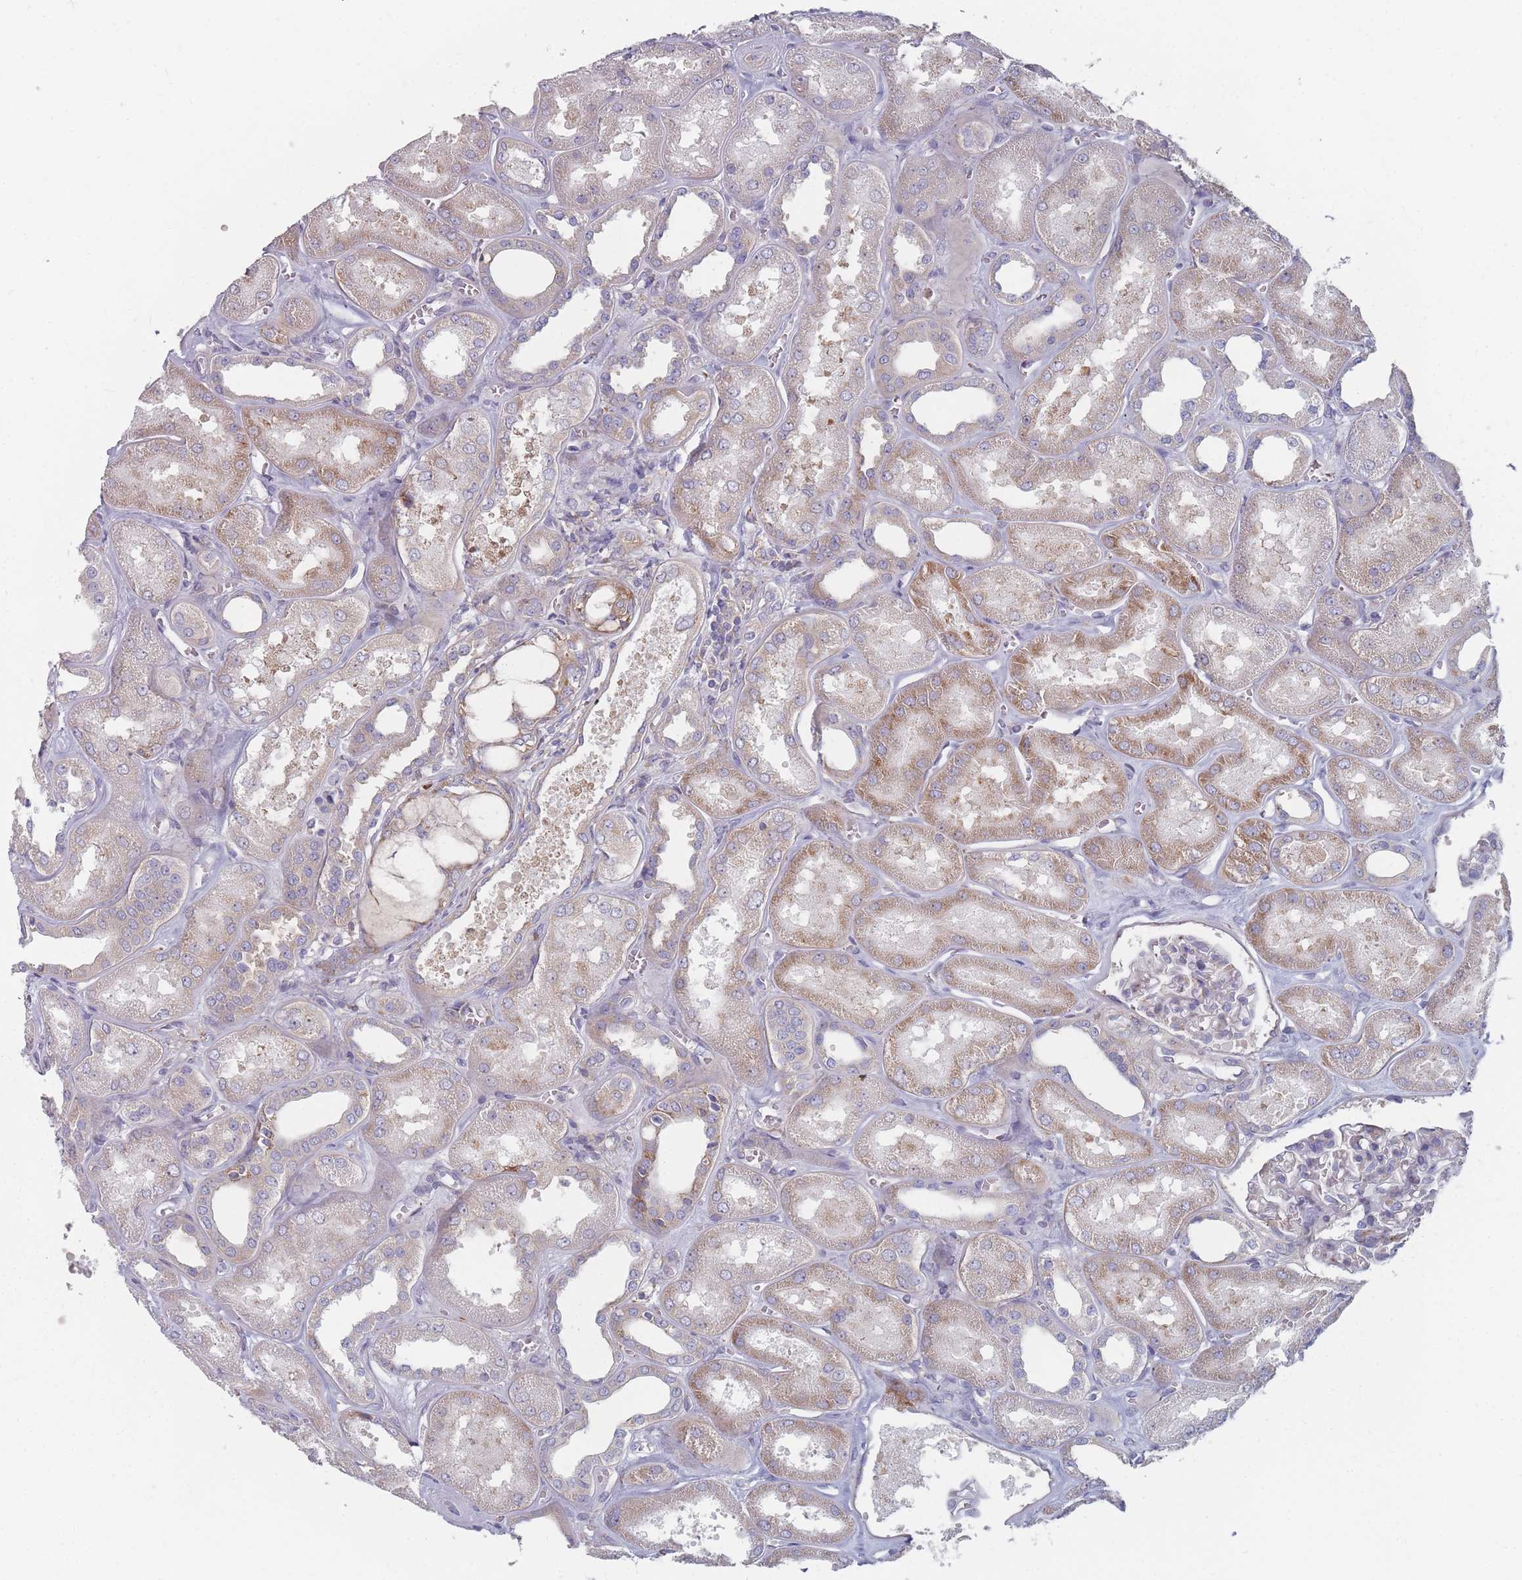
{"staining": {"intensity": "negative", "quantity": "none", "location": "none"}, "tissue": "kidney", "cell_type": "Cells in glomeruli", "image_type": "normal", "snomed": [{"axis": "morphology", "description": "Normal tissue, NOS"}, {"axis": "morphology", "description": "Adenocarcinoma, NOS"}, {"axis": "topography", "description": "Kidney"}], "caption": "Immunohistochemistry photomicrograph of benign kidney stained for a protein (brown), which reveals no positivity in cells in glomeruli. (DAB immunohistochemistry (IHC) visualized using brightfield microscopy, high magnification).", "gene": "CACNG5", "patient": {"sex": "female", "age": 68}}